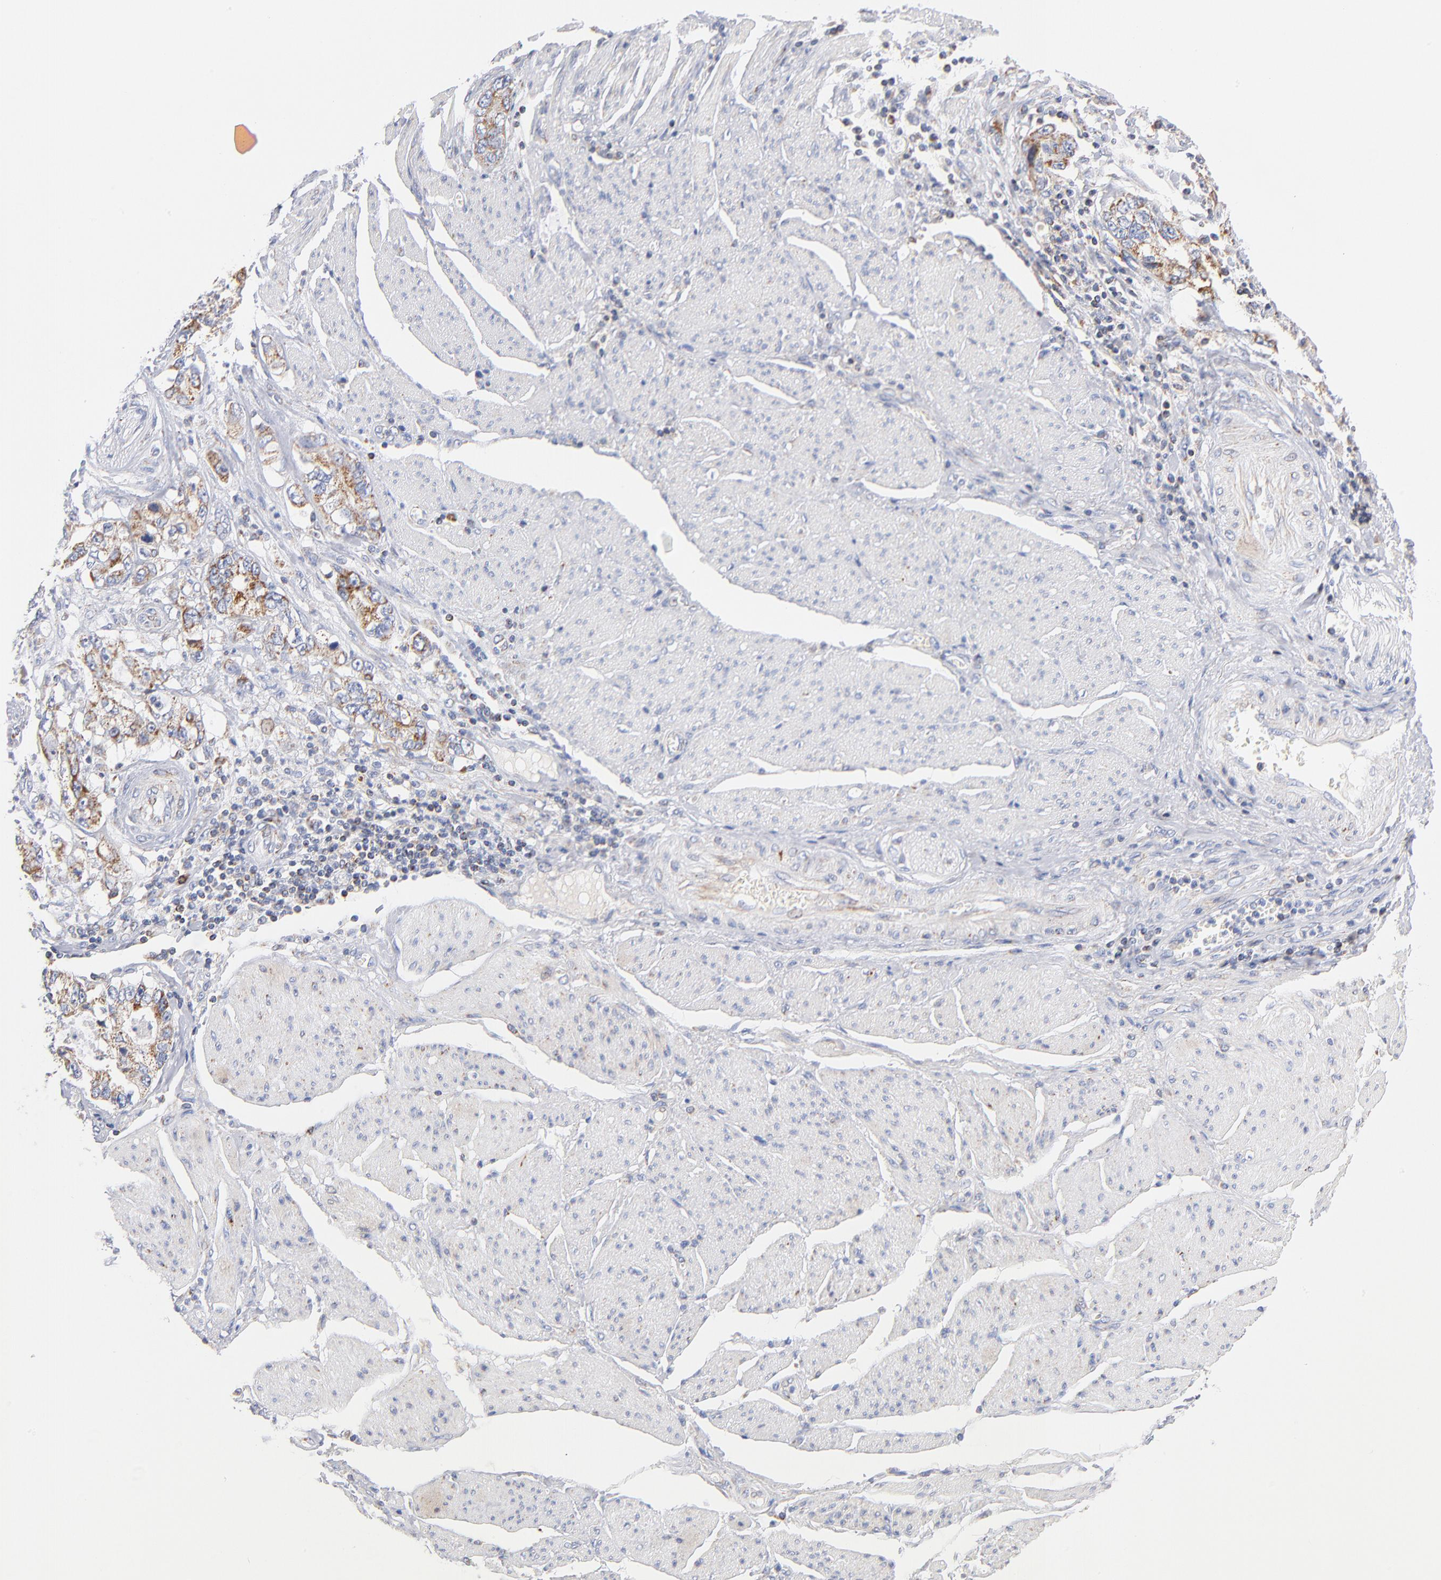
{"staining": {"intensity": "moderate", "quantity": ">75%", "location": "cytoplasmic/membranous"}, "tissue": "stomach cancer", "cell_type": "Tumor cells", "image_type": "cancer", "snomed": [{"axis": "morphology", "description": "Adenocarcinoma, NOS"}, {"axis": "topography", "description": "Pancreas"}, {"axis": "topography", "description": "Stomach, upper"}], "caption": "Immunohistochemistry (IHC) of stomach adenocarcinoma demonstrates medium levels of moderate cytoplasmic/membranous expression in approximately >75% of tumor cells.", "gene": "DLAT", "patient": {"sex": "male", "age": 77}}